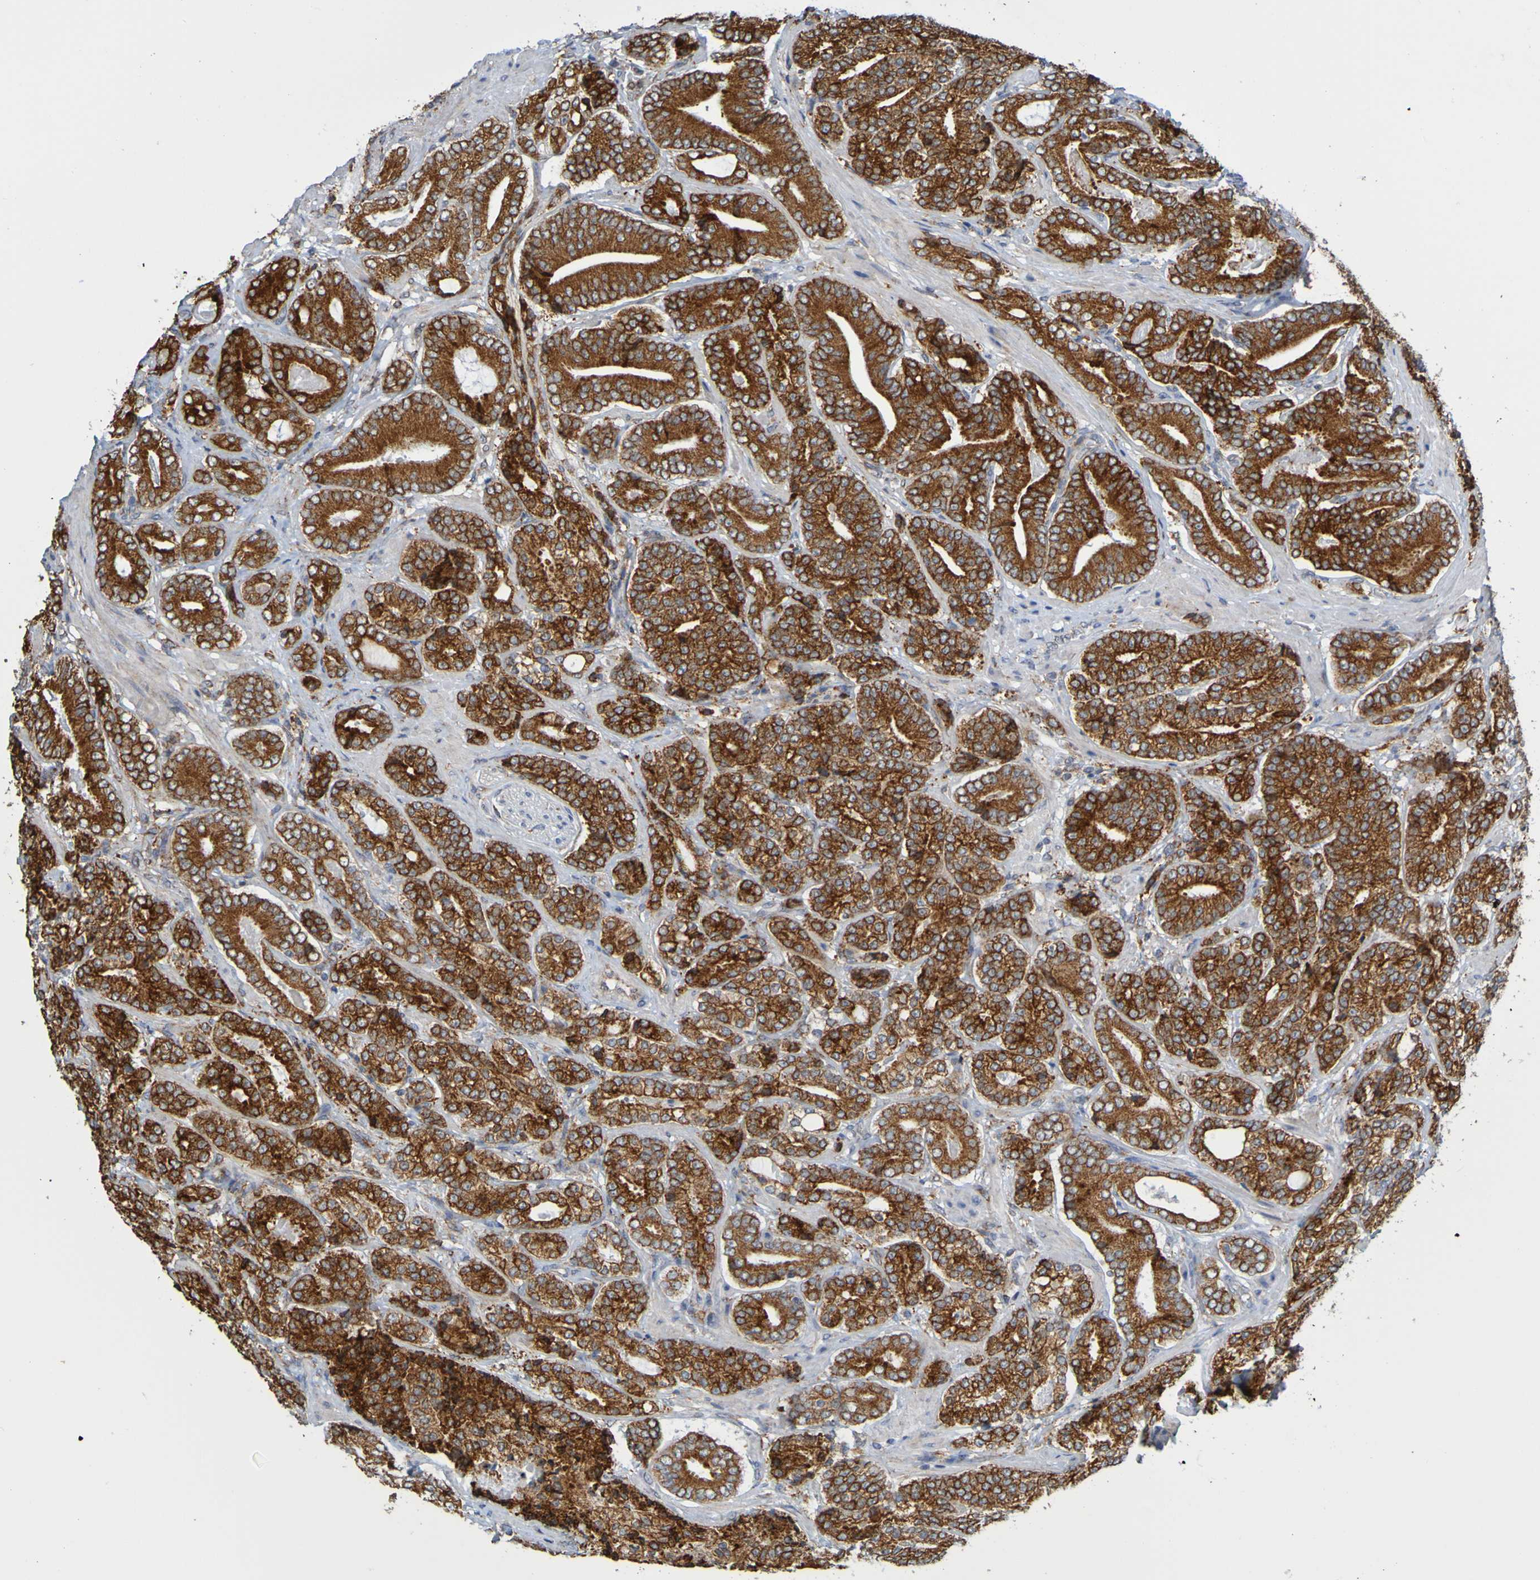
{"staining": {"intensity": "strong", "quantity": ">75%", "location": "cytoplasmic/membranous"}, "tissue": "prostate cancer", "cell_type": "Tumor cells", "image_type": "cancer", "snomed": [{"axis": "morphology", "description": "Adenocarcinoma, High grade"}, {"axis": "topography", "description": "Prostate"}], "caption": "This is an image of immunohistochemistry (IHC) staining of high-grade adenocarcinoma (prostate), which shows strong positivity in the cytoplasmic/membranous of tumor cells.", "gene": "PDIA3", "patient": {"sex": "male", "age": 61}}